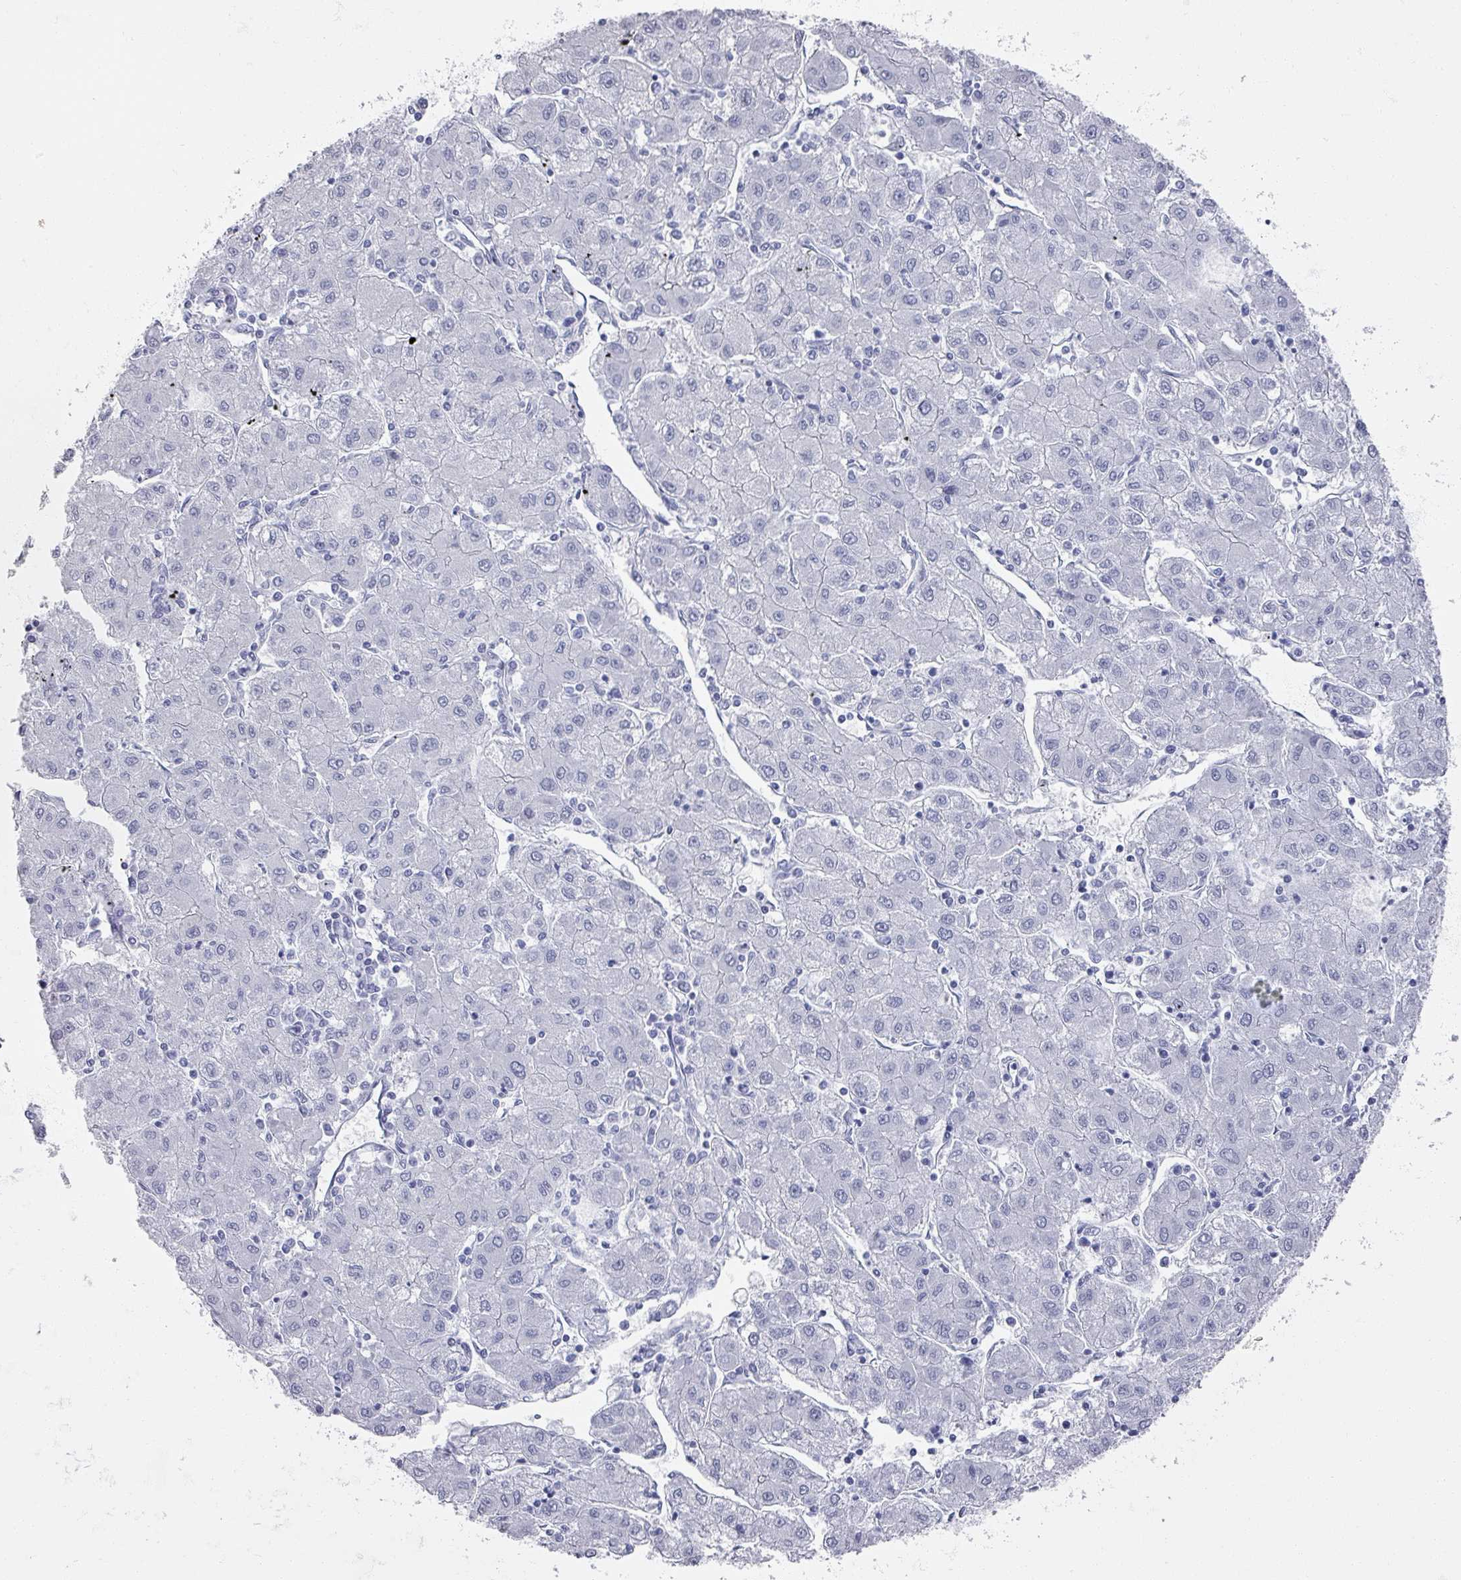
{"staining": {"intensity": "negative", "quantity": "none", "location": "none"}, "tissue": "liver cancer", "cell_type": "Tumor cells", "image_type": "cancer", "snomed": [{"axis": "morphology", "description": "Carcinoma, Hepatocellular, NOS"}, {"axis": "topography", "description": "Liver"}], "caption": "Liver hepatocellular carcinoma stained for a protein using IHC displays no positivity tumor cells.", "gene": "OMG", "patient": {"sex": "male", "age": 72}}